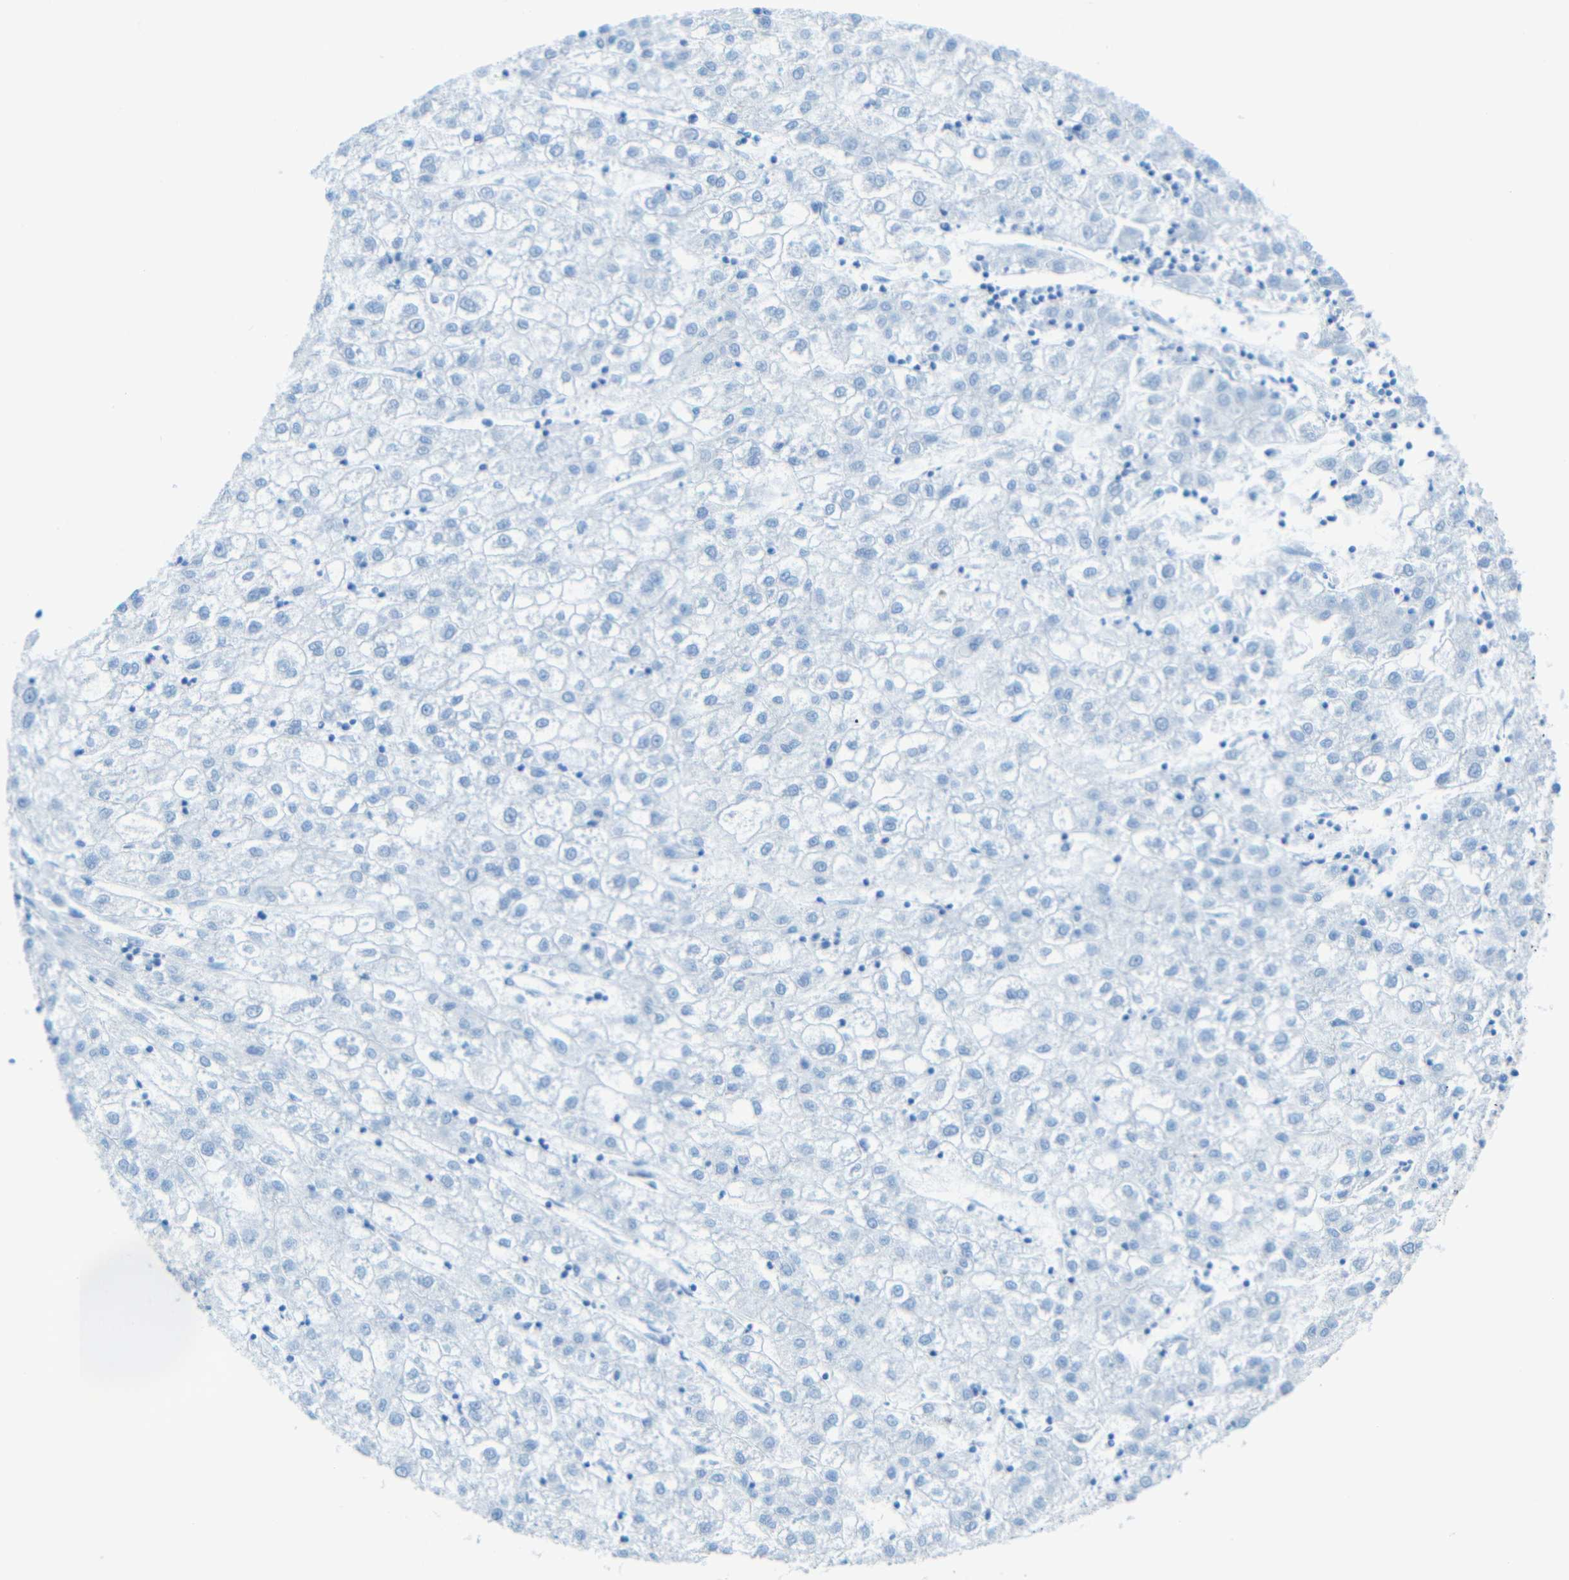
{"staining": {"intensity": "negative", "quantity": "none", "location": "none"}, "tissue": "liver cancer", "cell_type": "Tumor cells", "image_type": "cancer", "snomed": [{"axis": "morphology", "description": "Carcinoma, Hepatocellular, NOS"}, {"axis": "topography", "description": "Liver"}], "caption": "Immunohistochemistry of hepatocellular carcinoma (liver) shows no expression in tumor cells.", "gene": "TUBB4B", "patient": {"sex": "male", "age": 72}}